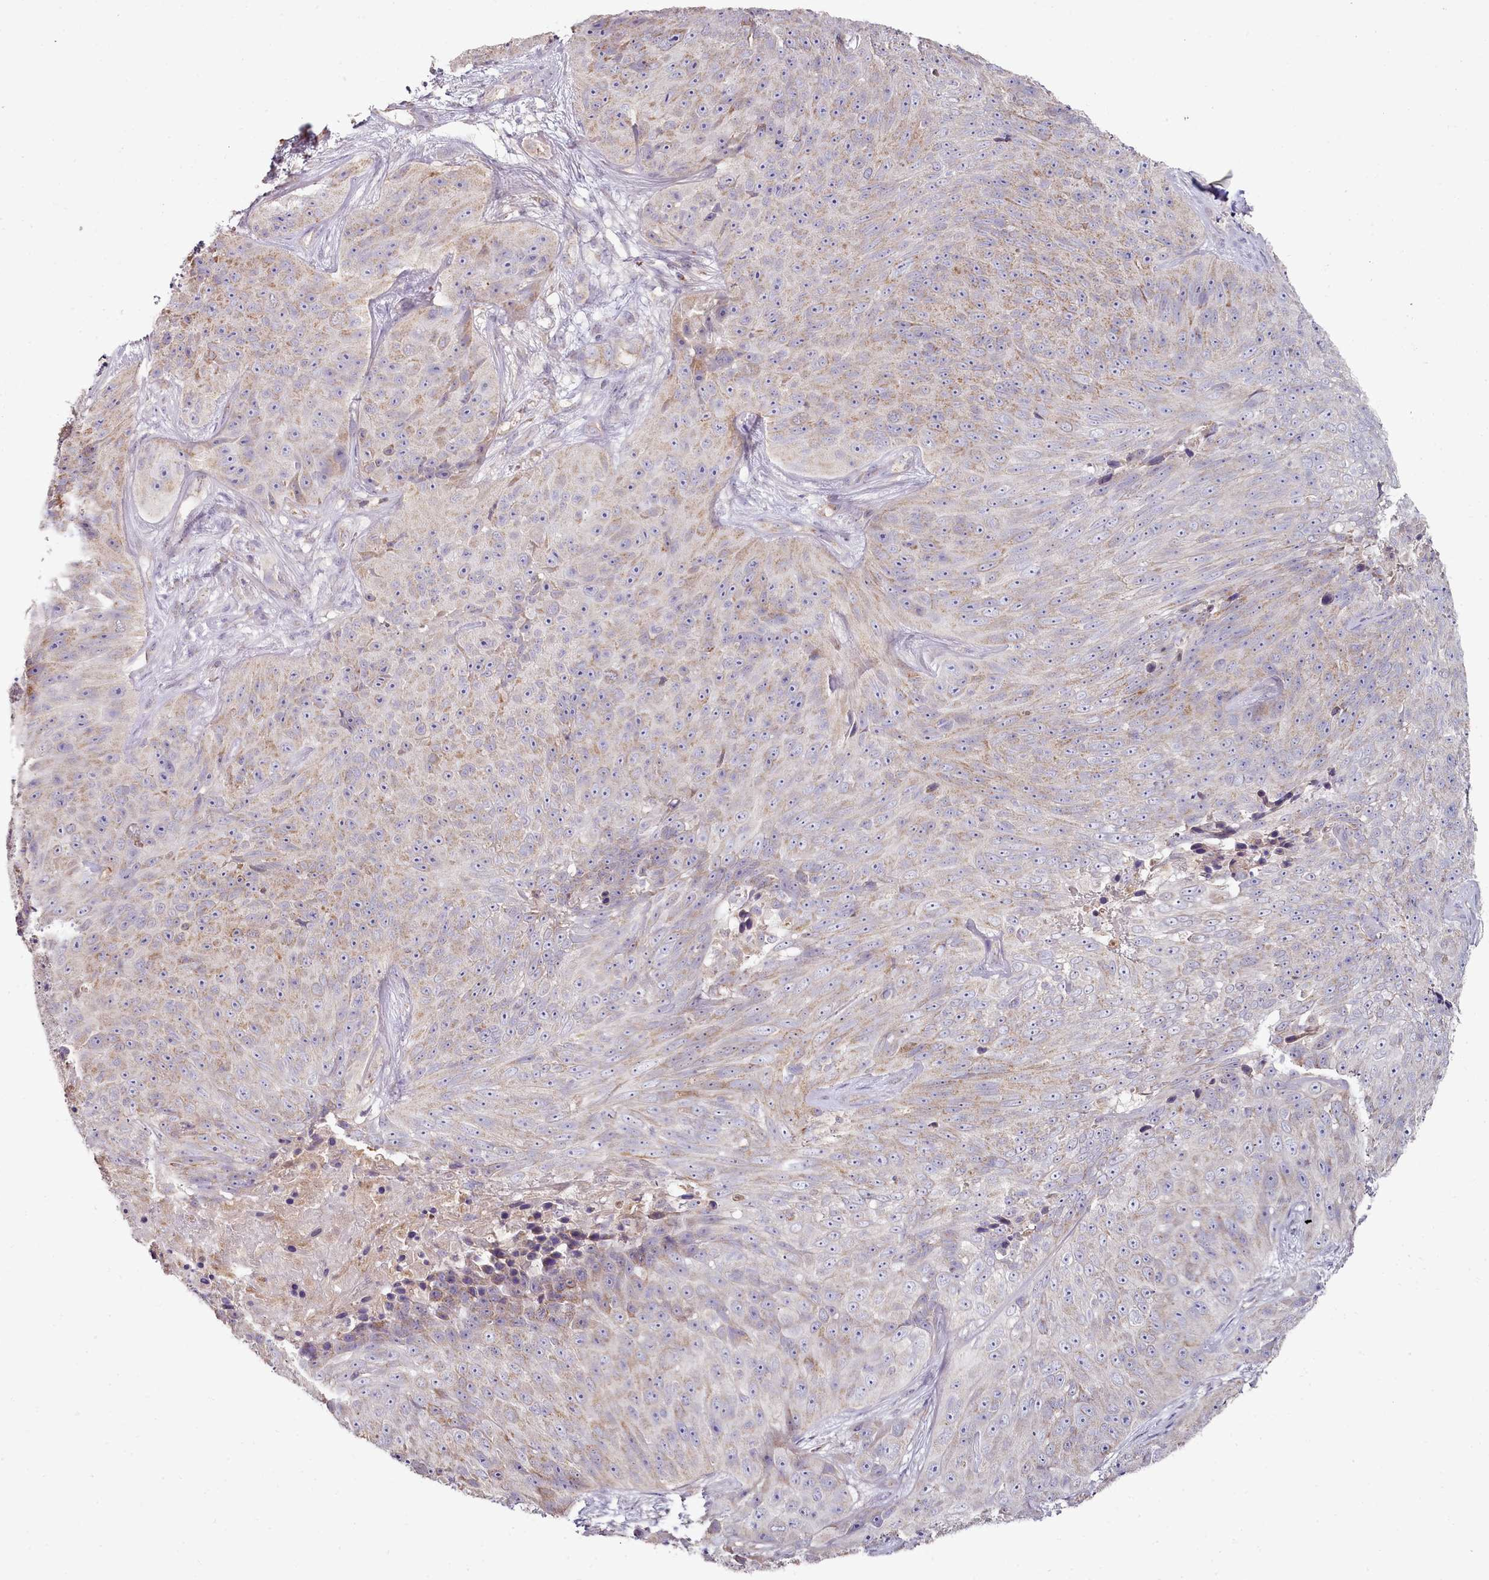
{"staining": {"intensity": "weak", "quantity": "<25%", "location": "cytoplasmic/membranous"}, "tissue": "skin cancer", "cell_type": "Tumor cells", "image_type": "cancer", "snomed": [{"axis": "morphology", "description": "Squamous cell carcinoma, NOS"}, {"axis": "topography", "description": "Skin"}], "caption": "This is an immunohistochemistry histopathology image of human skin cancer. There is no staining in tumor cells.", "gene": "ACSS1", "patient": {"sex": "female", "age": 87}}